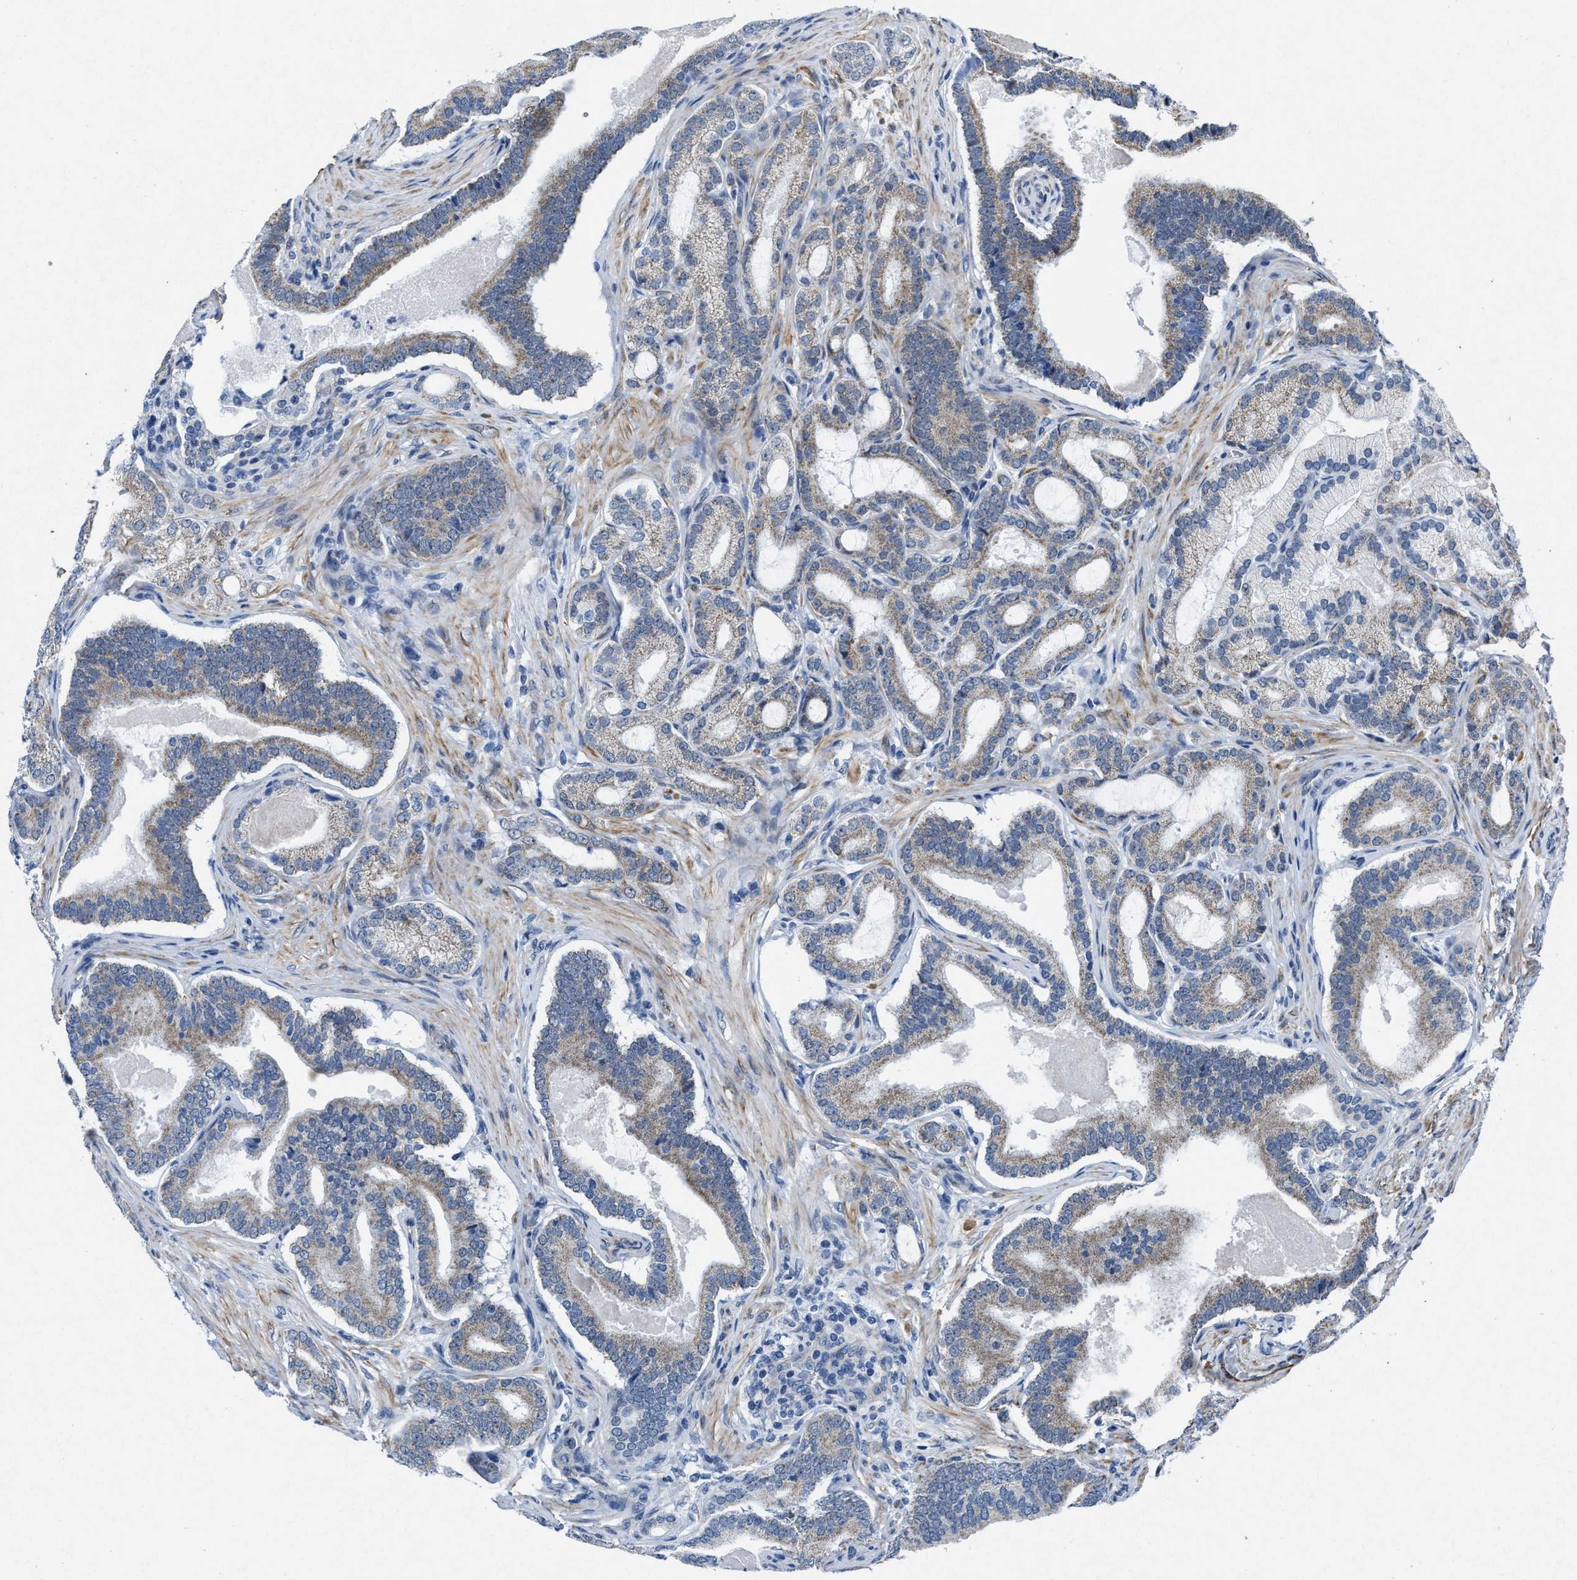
{"staining": {"intensity": "weak", "quantity": ">75%", "location": "cytoplasmic/membranous"}, "tissue": "prostate cancer", "cell_type": "Tumor cells", "image_type": "cancer", "snomed": [{"axis": "morphology", "description": "Adenocarcinoma, High grade"}, {"axis": "topography", "description": "Prostate"}], "caption": "Immunohistochemical staining of prostate cancer exhibits weak cytoplasmic/membranous protein staining in approximately >75% of tumor cells.", "gene": "ID3", "patient": {"sex": "male", "age": 60}}